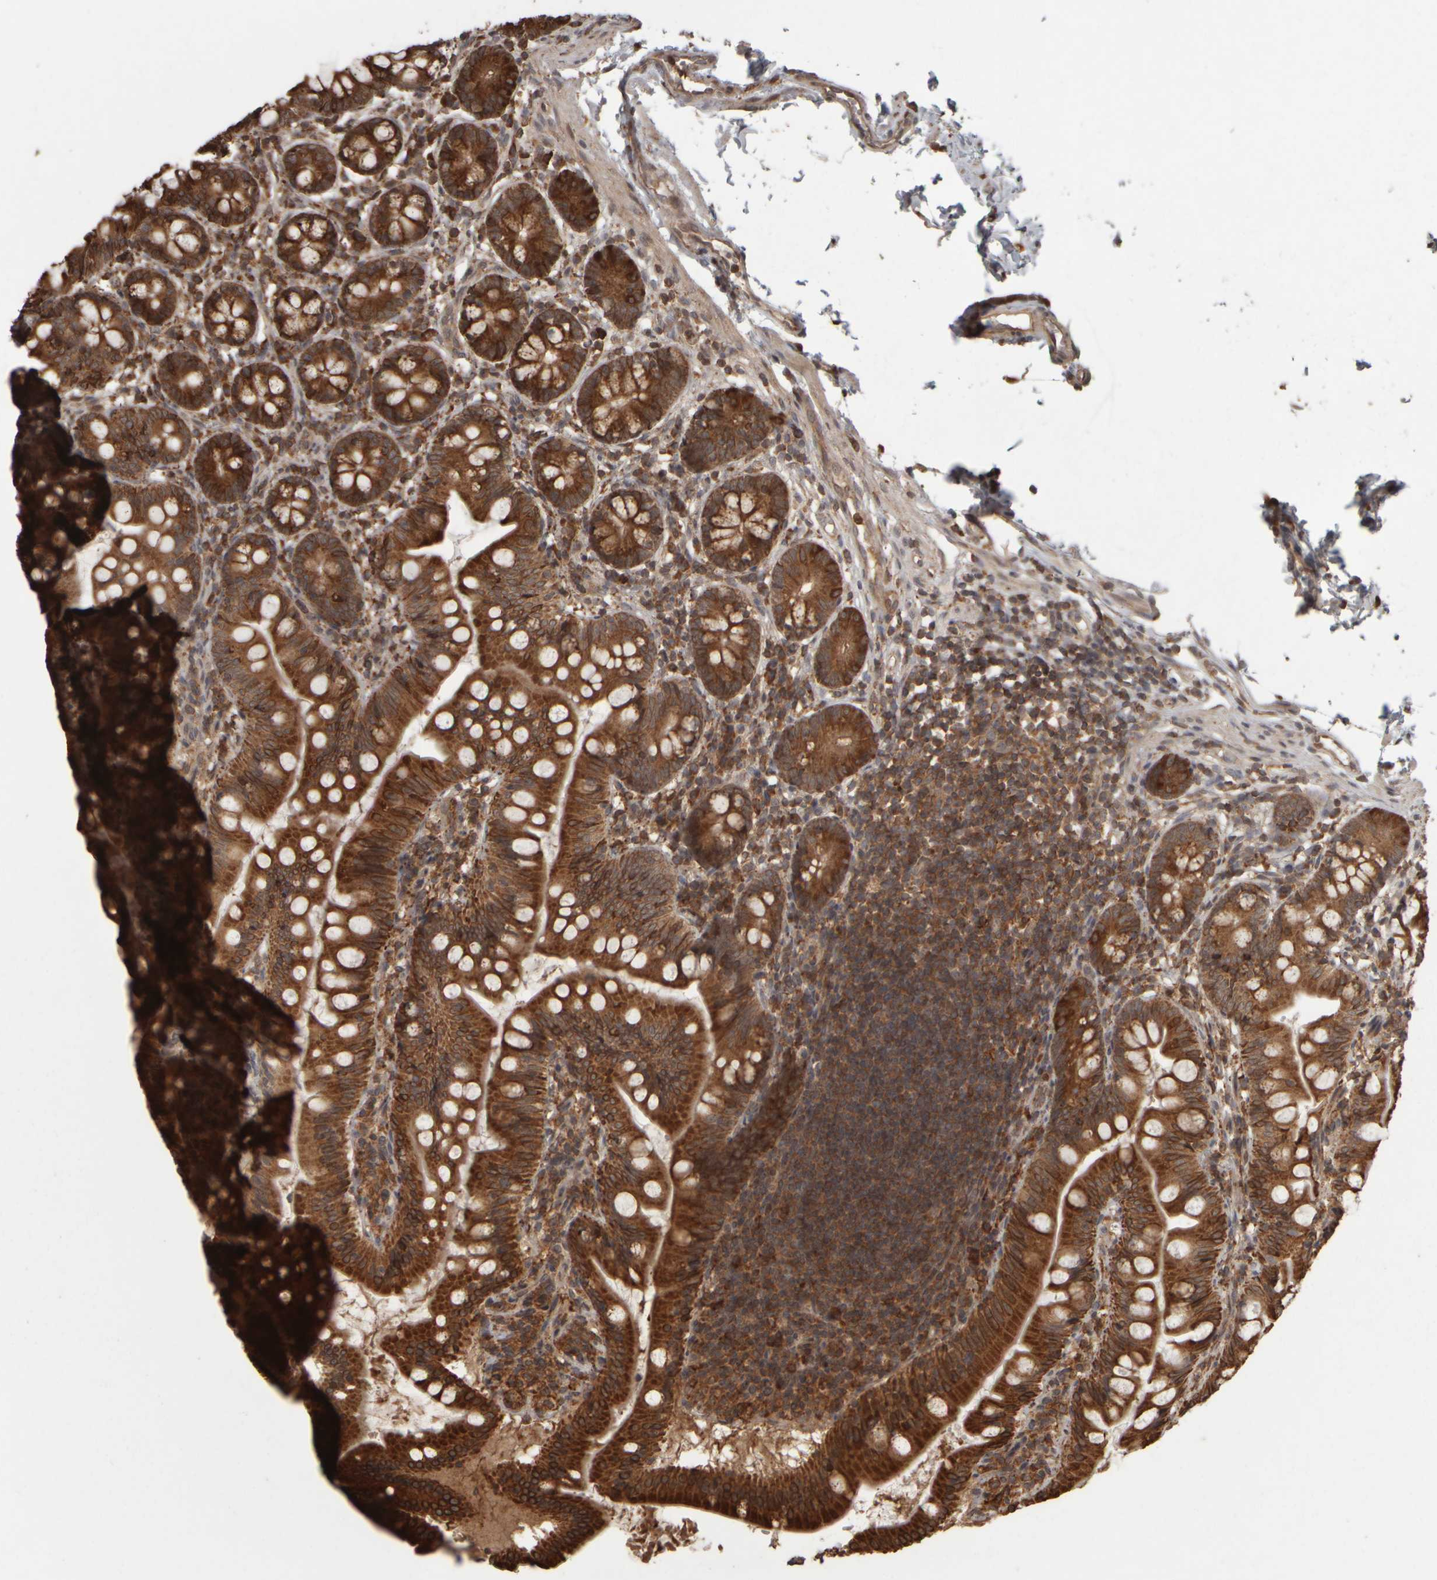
{"staining": {"intensity": "strong", "quantity": ">75%", "location": "cytoplasmic/membranous"}, "tissue": "small intestine", "cell_type": "Glandular cells", "image_type": "normal", "snomed": [{"axis": "morphology", "description": "Normal tissue, NOS"}, {"axis": "topography", "description": "Small intestine"}], "caption": "Immunohistochemical staining of benign human small intestine displays high levels of strong cytoplasmic/membranous positivity in about >75% of glandular cells.", "gene": "AGBL3", "patient": {"sex": "male", "age": 7}}